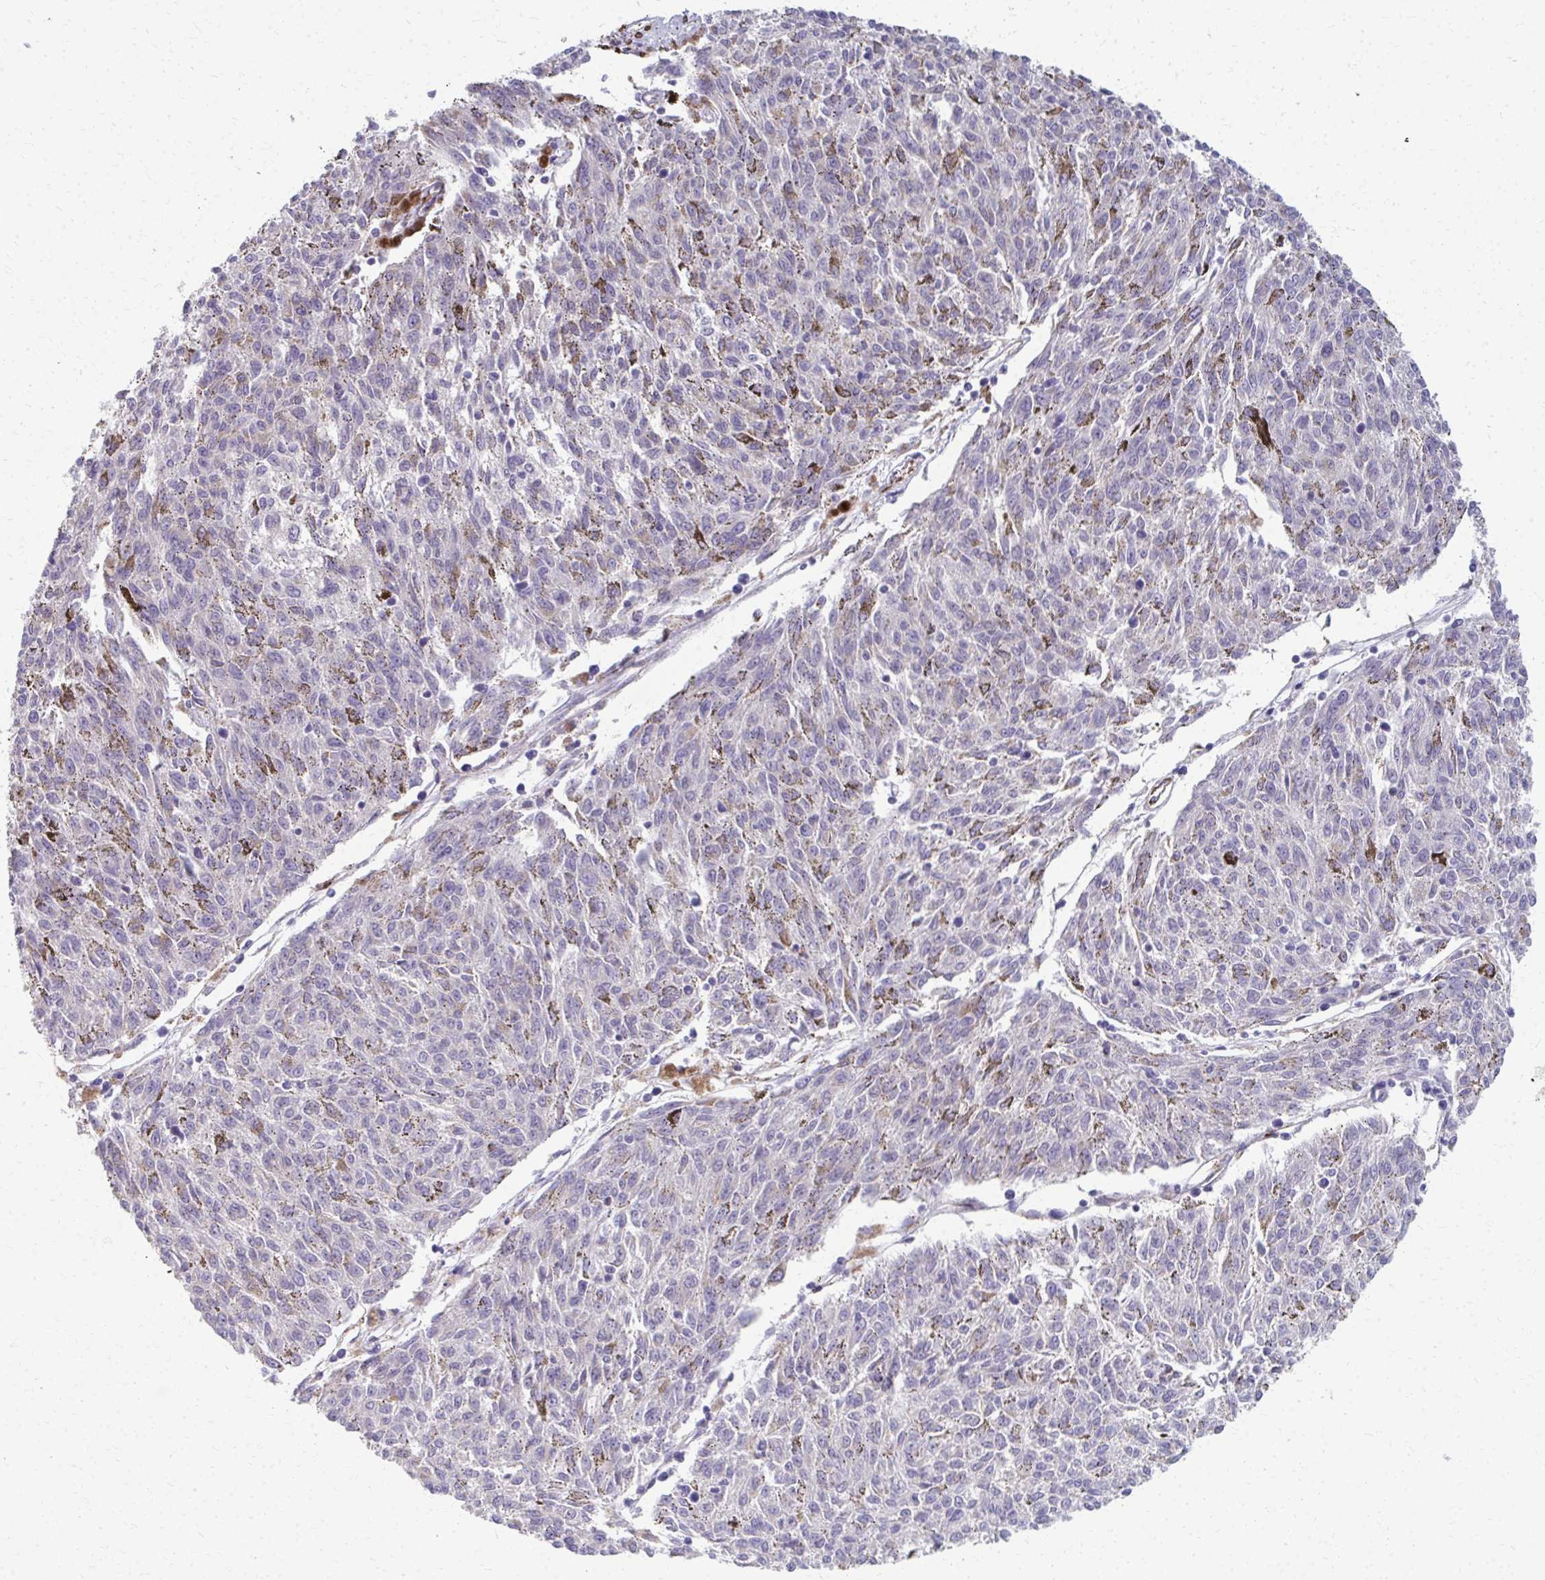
{"staining": {"intensity": "negative", "quantity": "none", "location": "none"}, "tissue": "melanoma", "cell_type": "Tumor cells", "image_type": "cancer", "snomed": [{"axis": "morphology", "description": "Malignant melanoma, NOS"}, {"axis": "topography", "description": "Skin"}], "caption": "An image of malignant melanoma stained for a protein demonstrates no brown staining in tumor cells.", "gene": "ADIPOQ", "patient": {"sex": "female", "age": 72}}